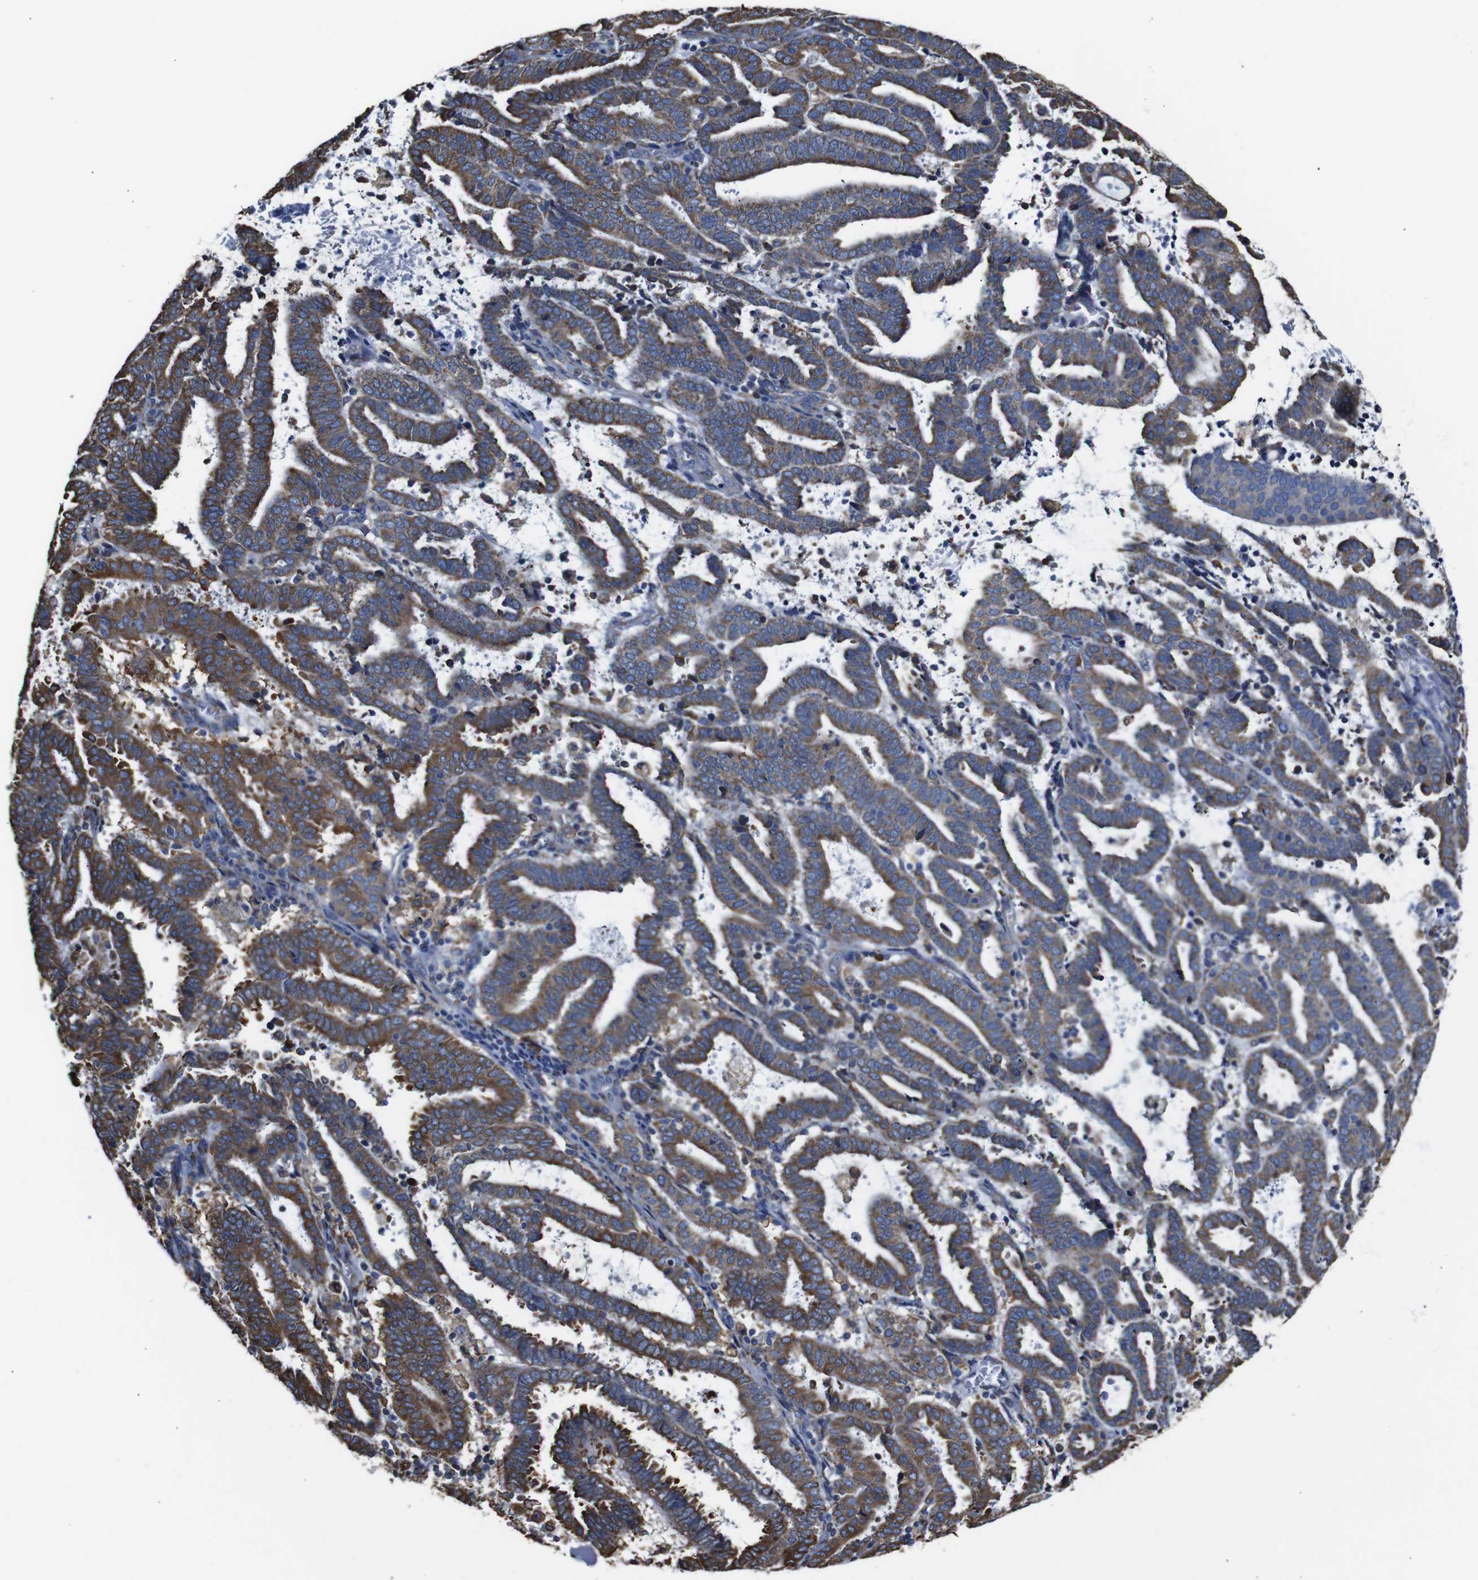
{"staining": {"intensity": "strong", "quantity": ">75%", "location": "cytoplasmic/membranous"}, "tissue": "endometrial cancer", "cell_type": "Tumor cells", "image_type": "cancer", "snomed": [{"axis": "morphology", "description": "Adenocarcinoma, NOS"}, {"axis": "topography", "description": "Uterus"}], "caption": "A micrograph of endometrial adenocarcinoma stained for a protein shows strong cytoplasmic/membranous brown staining in tumor cells.", "gene": "PPIB", "patient": {"sex": "female", "age": 83}}